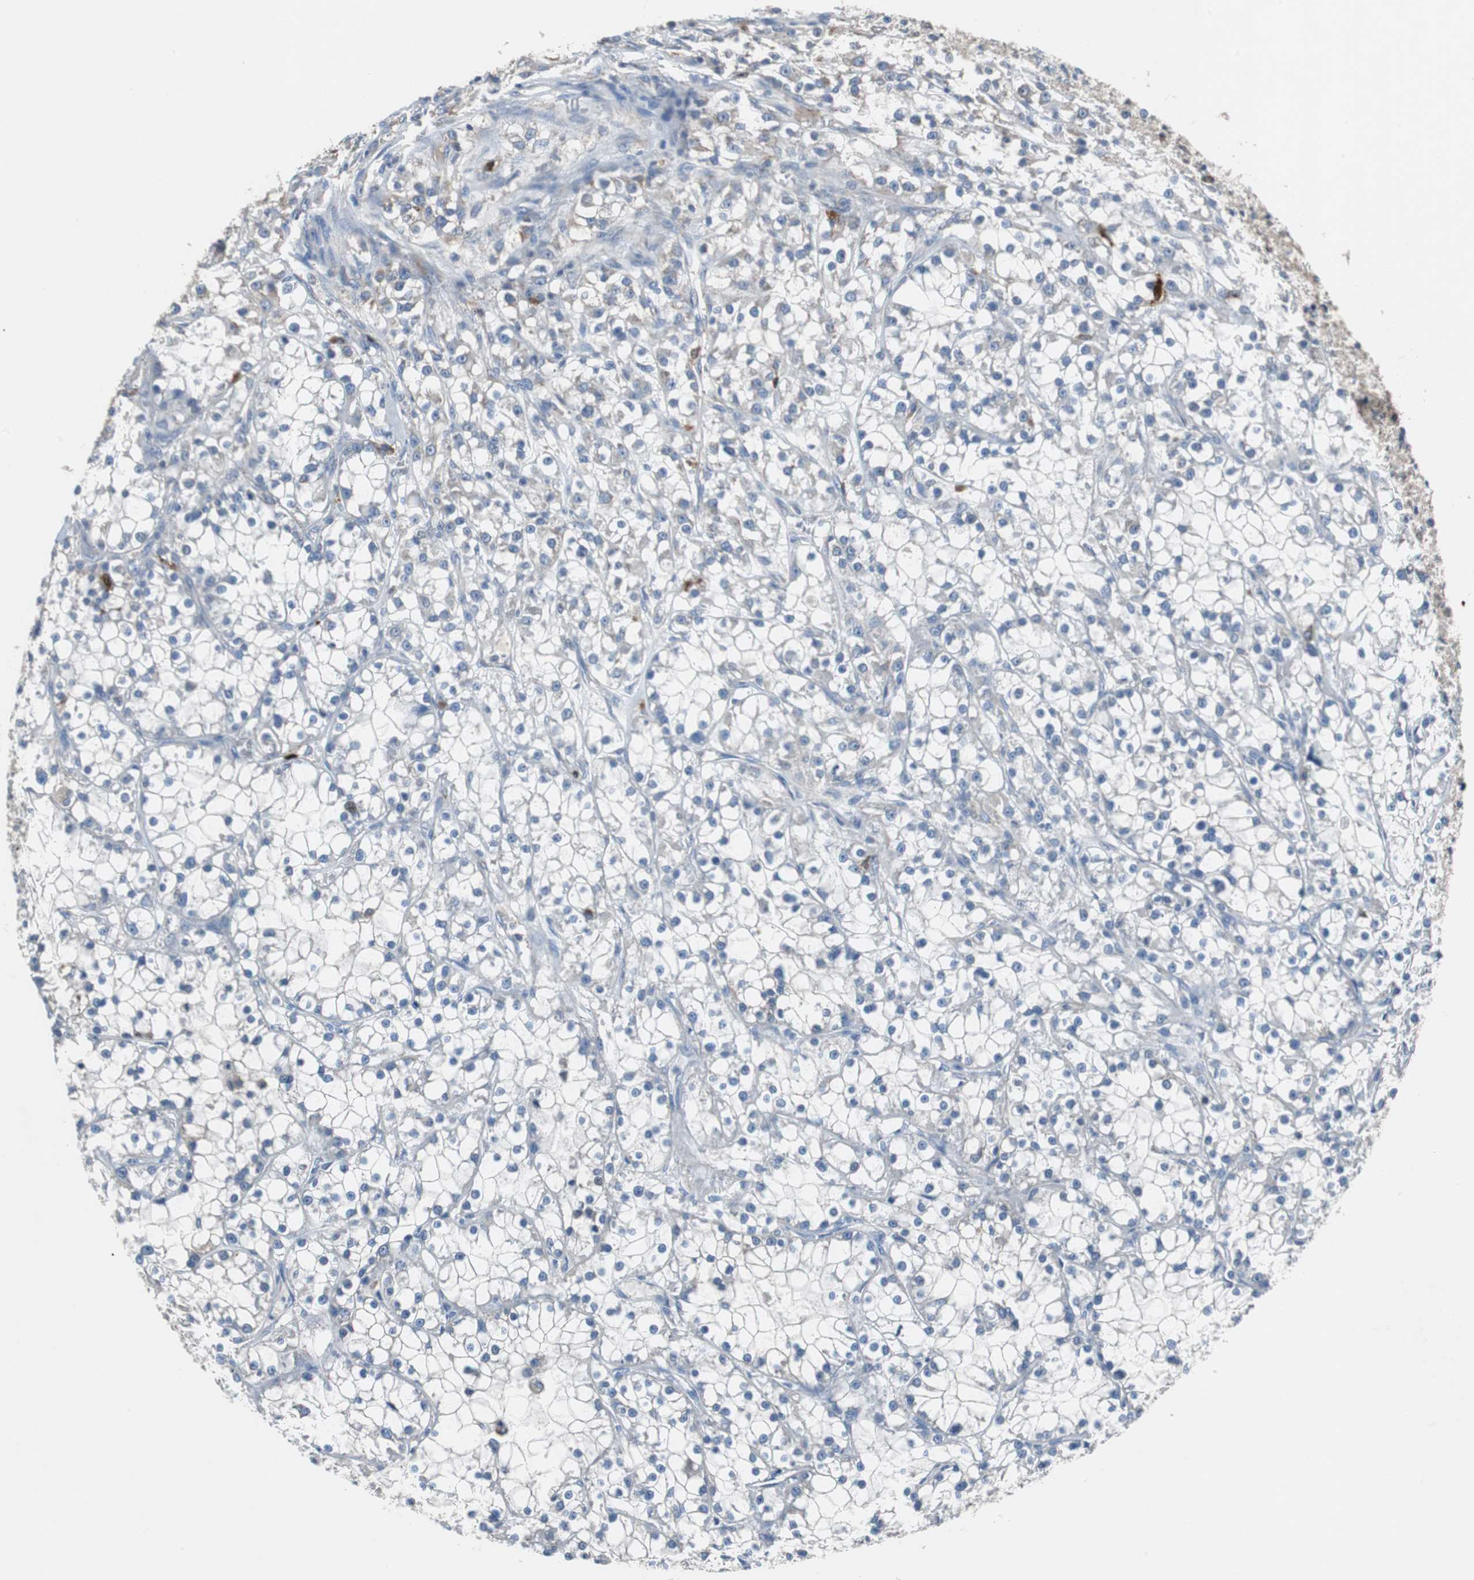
{"staining": {"intensity": "negative", "quantity": "none", "location": "none"}, "tissue": "renal cancer", "cell_type": "Tumor cells", "image_type": "cancer", "snomed": [{"axis": "morphology", "description": "Adenocarcinoma, NOS"}, {"axis": "topography", "description": "Kidney"}], "caption": "IHC micrograph of human adenocarcinoma (renal) stained for a protein (brown), which shows no positivity in tumor cells.", "gene": "CALB2", "patient": {"sex": "female", "age": 52}}